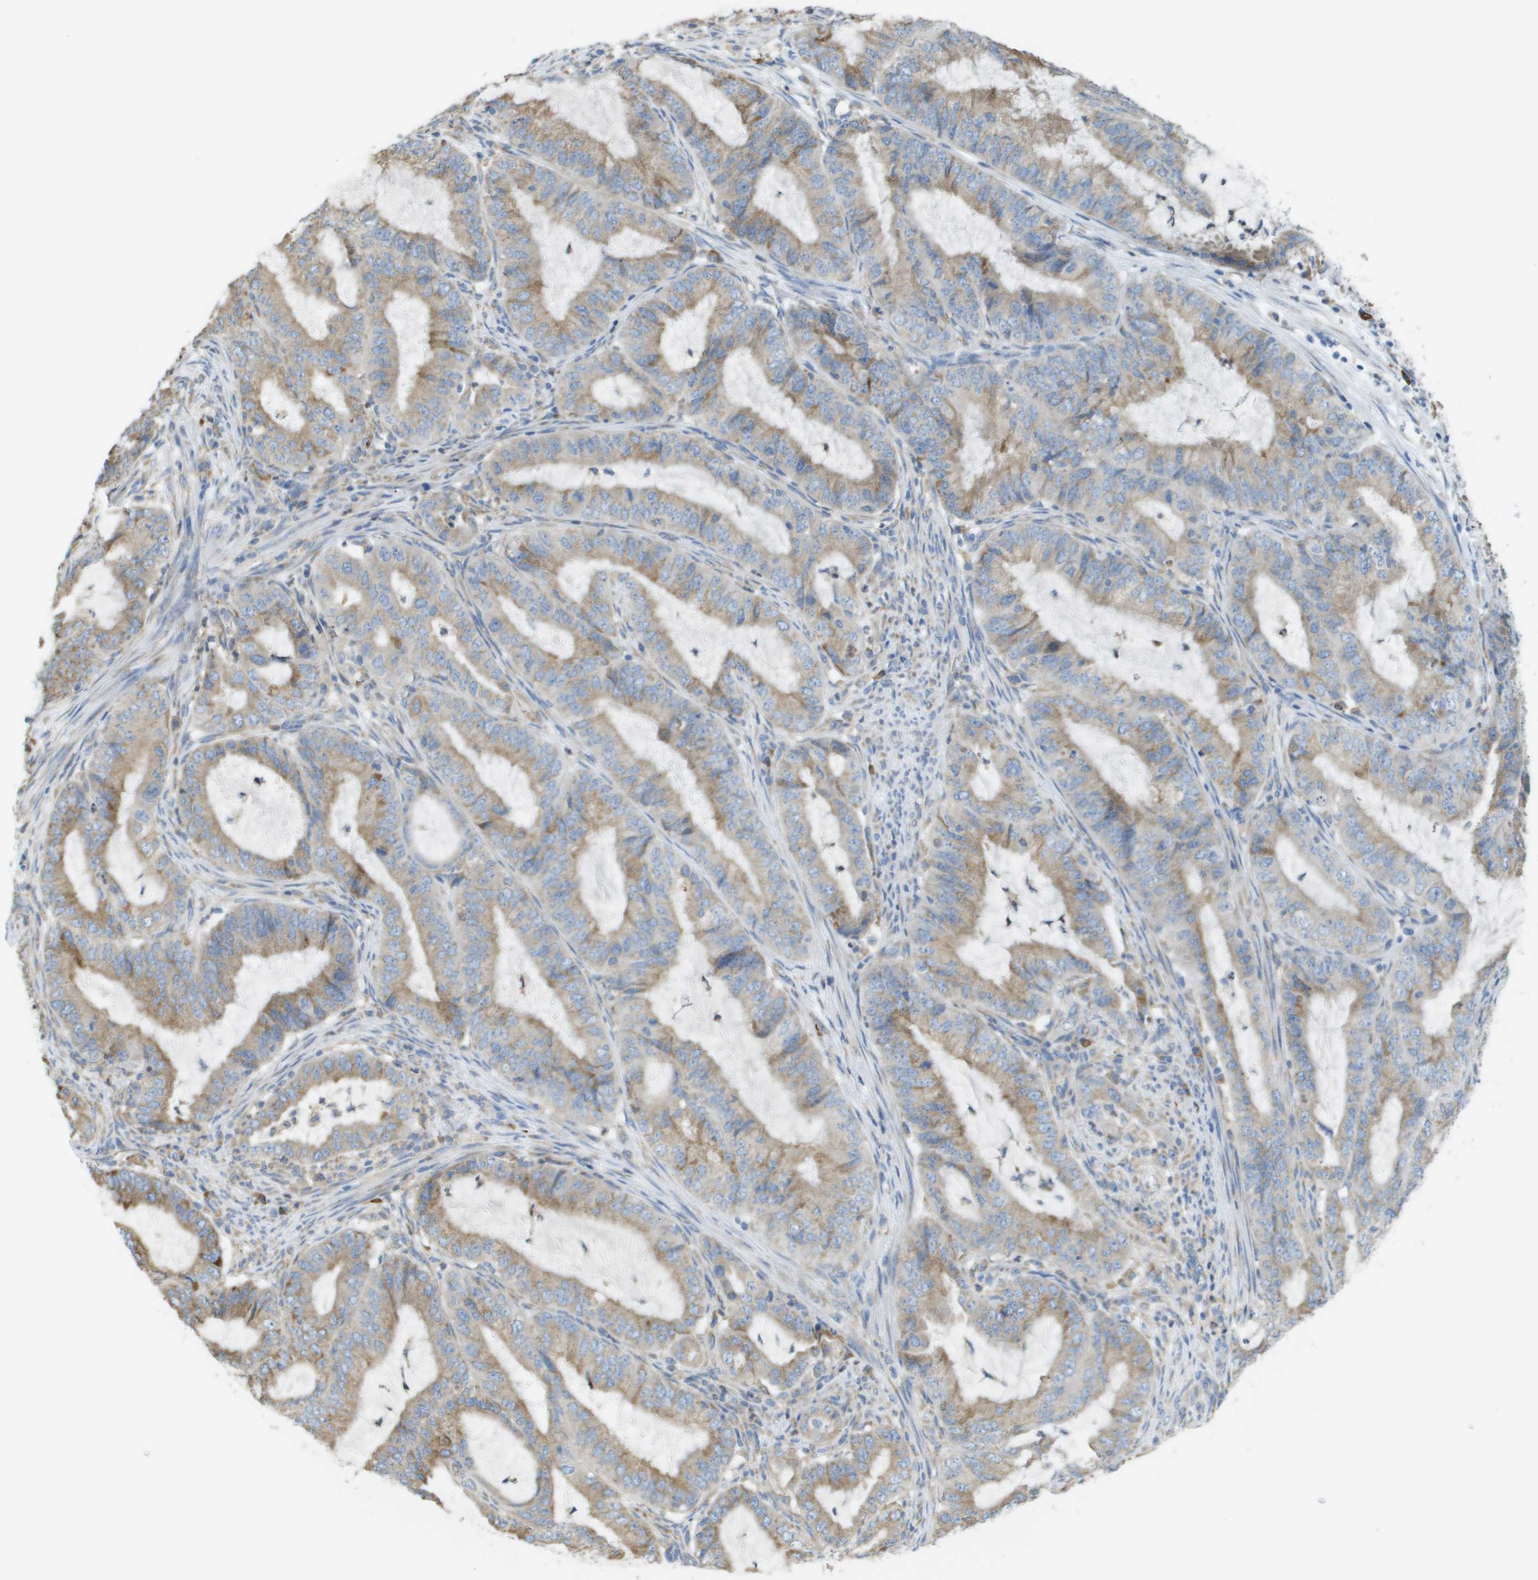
{"staining": {"intensity": "weak", "quantity": ">75%", "location": "cytoplasmic/membranous"}, "tissue": "endometrial cancer", "cell_type": "Tumor cells", "image_type": "cancer", "snomed": [{"axis": "morphology", "description": "Adenocarcinoma, NOS"}, {"axis": "topography", "description": "Endometrium"}], "caption": "A low amount of weak cytoplasmic/membranous staining is appreciated in approximately >75% of tumor cells in endometrial cancer (adenocarcinoma) tissue.", "gene": "SDR42E1", "patient": {"sex": "female", "age": 70}}